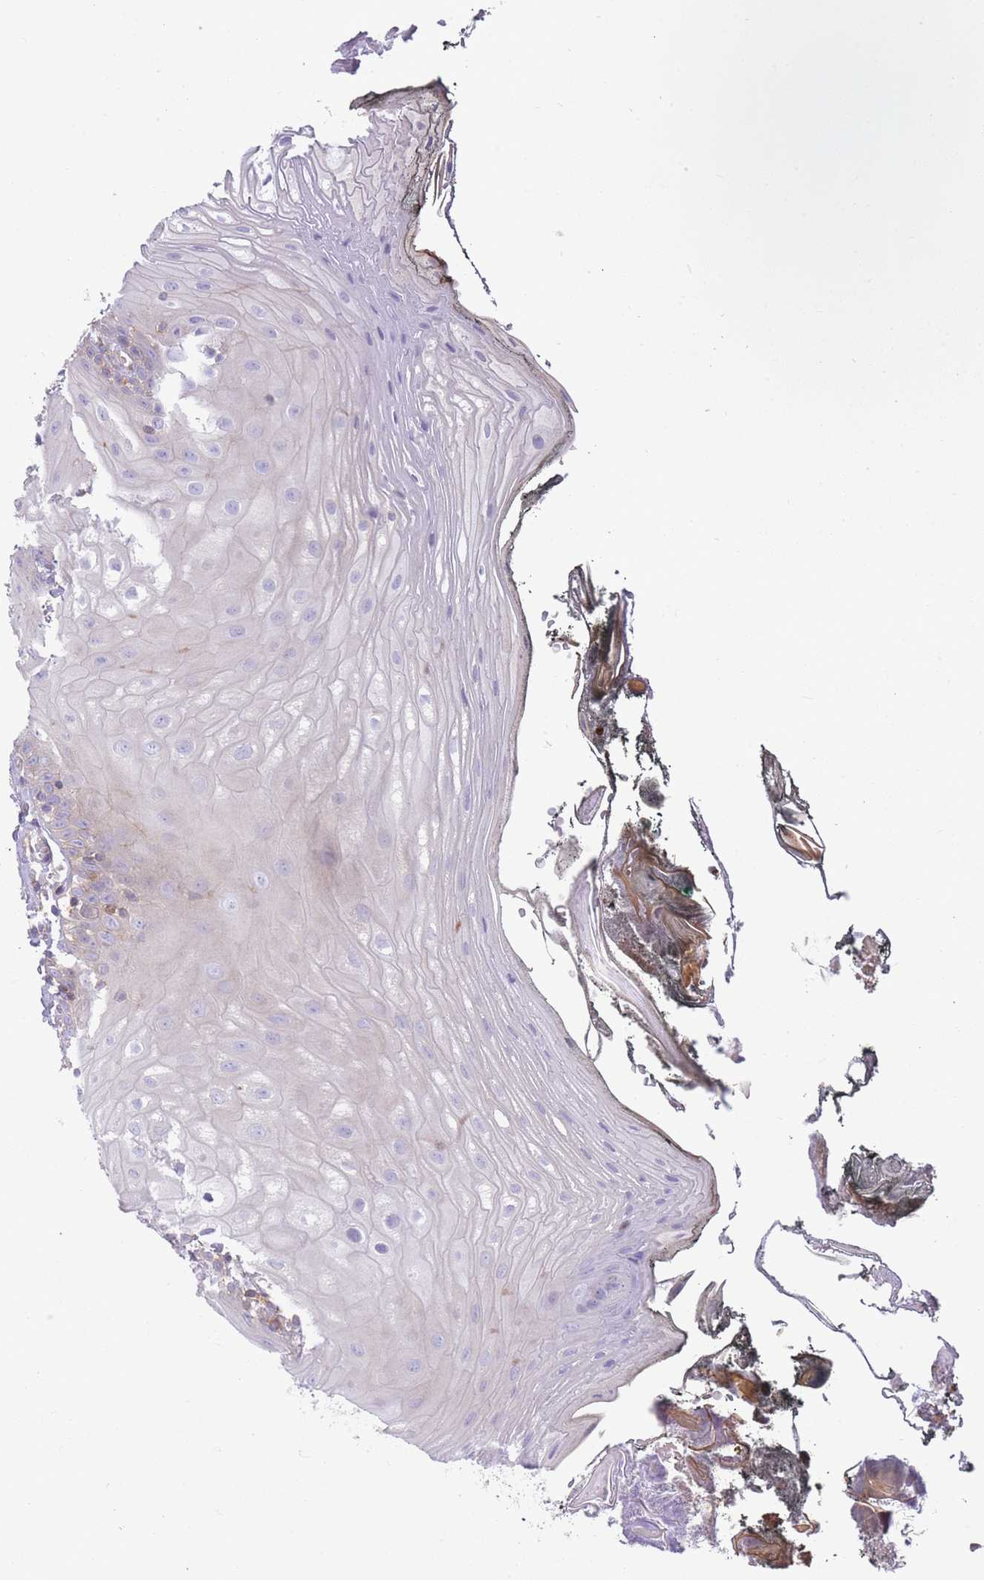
{"staining": {"intensity": "negative", "quantity": "none", "location": "none"}, "tissue": "oral mucosa", "cell_type": "Squamous epithelial cells", "image_type": "normal", "snomed": [{"axis": "morphology", "description": "Normal tissue, NOS"}, {"axis": "morphology", "description": "Squamous cell carcinoma, NOS"}, {"axis": "topography", "description": "Oral tissue"}, {"axis": "topography", "description": "Head-Neck"}], "caption": "Protein analysis of normal oral mucosa shows no significant positivity in squamous epithelial cells. (DAB (3,3'-diaminobenzidine) immunohistochemistry, high magnification).", "gene": "PRKAR1A", "patient": {"sex": "female", "age": 81}}